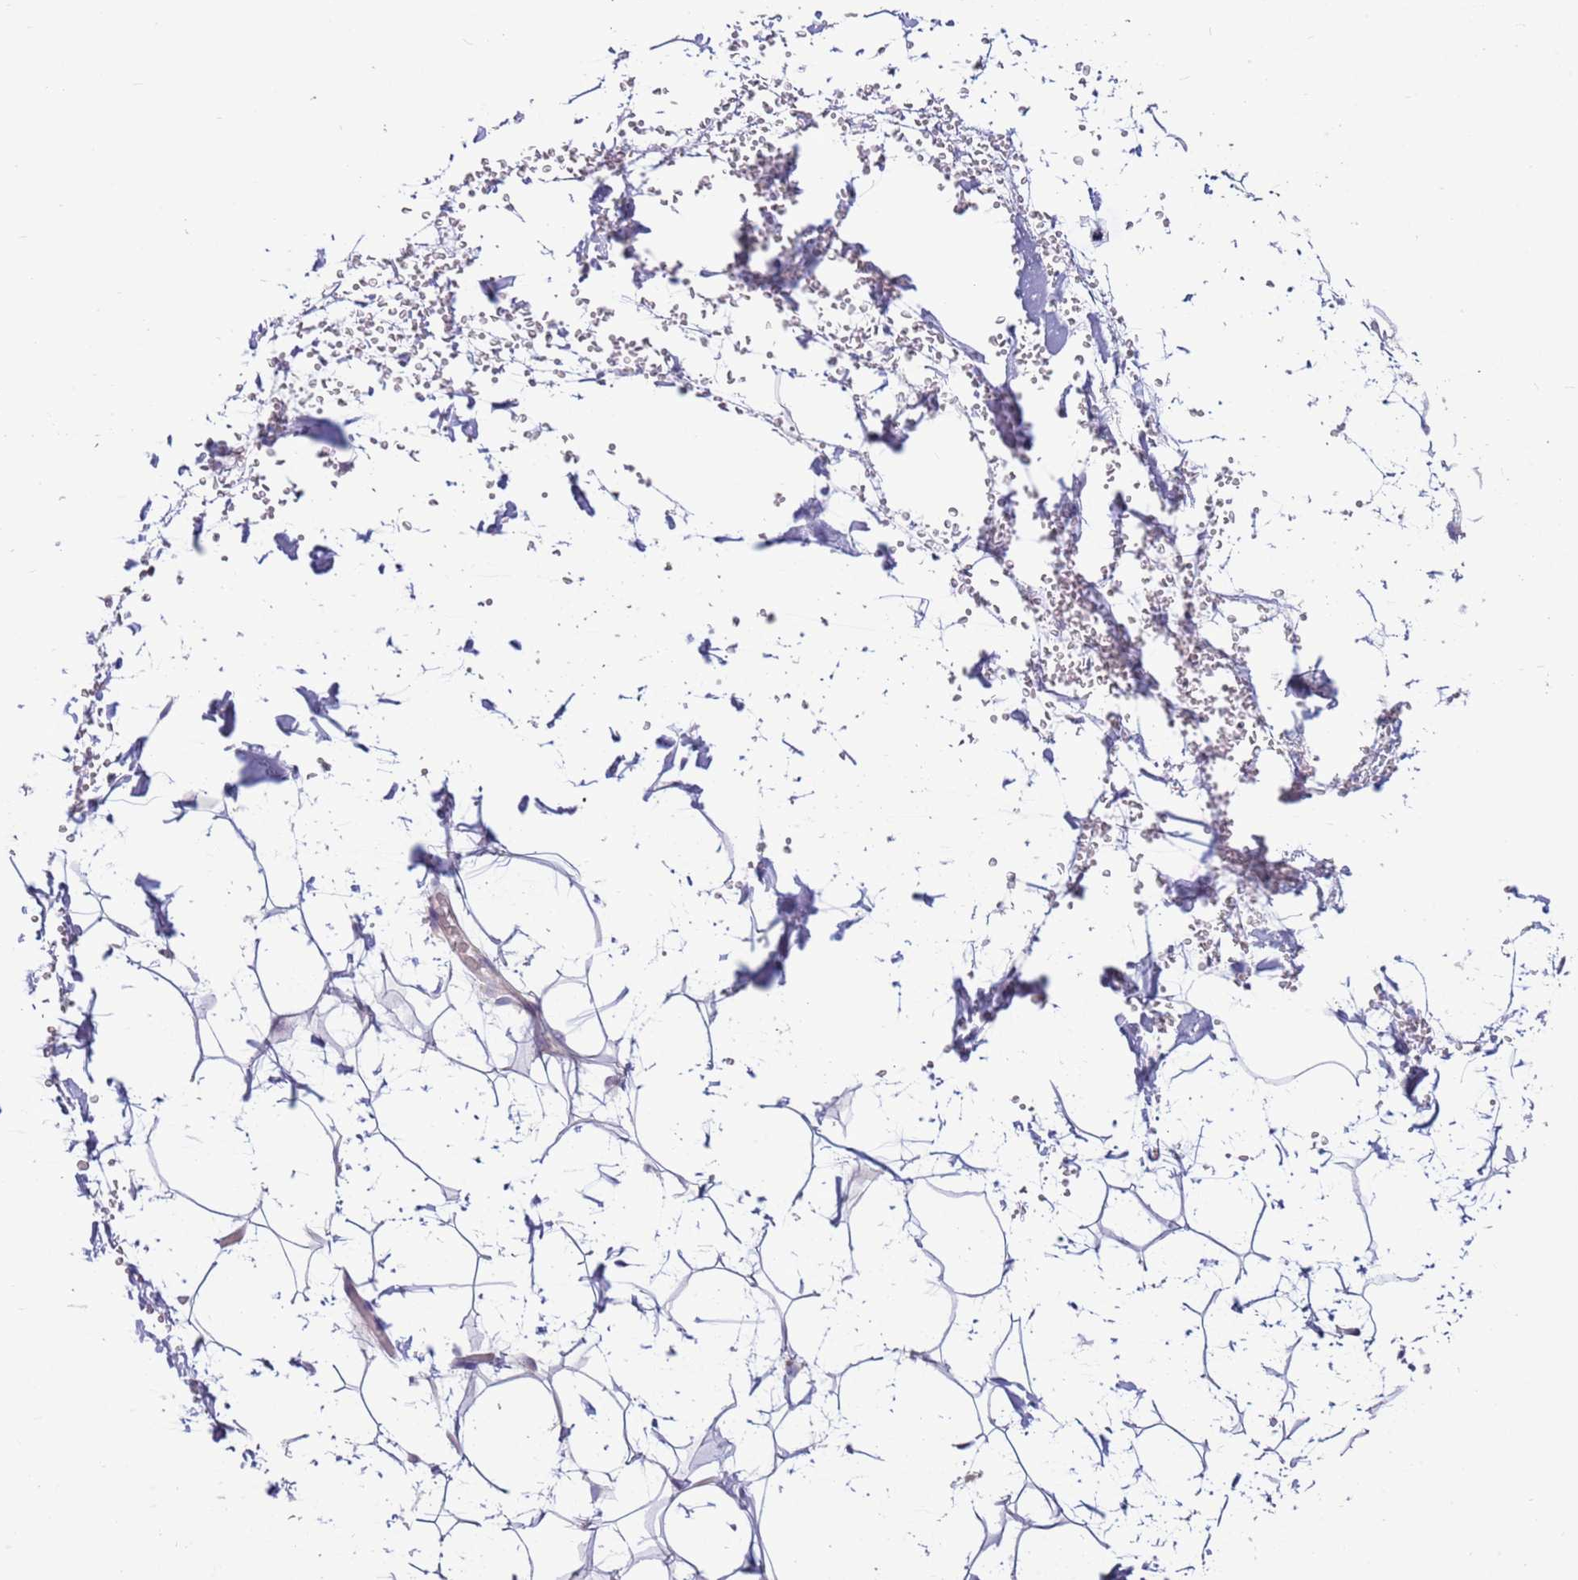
{"staining": {"intensity": "negative", "quantity": "none", "location": "none"}, "tissue": "adipose tissue", "cell_type": "Adipocytes", "image_type": "normal", "snomed": [{"axis": "morphology", "description": "Normal tissue, NOS"}, {"axis": "topography", "description": "Breast"}], "caption": "This is an immunohistochemistry histopathology image of normal adipose tissue. There is no positivity in adipocytes.", "gene": "EVA1B", "patient": {"sex": "female", "age": 26}}